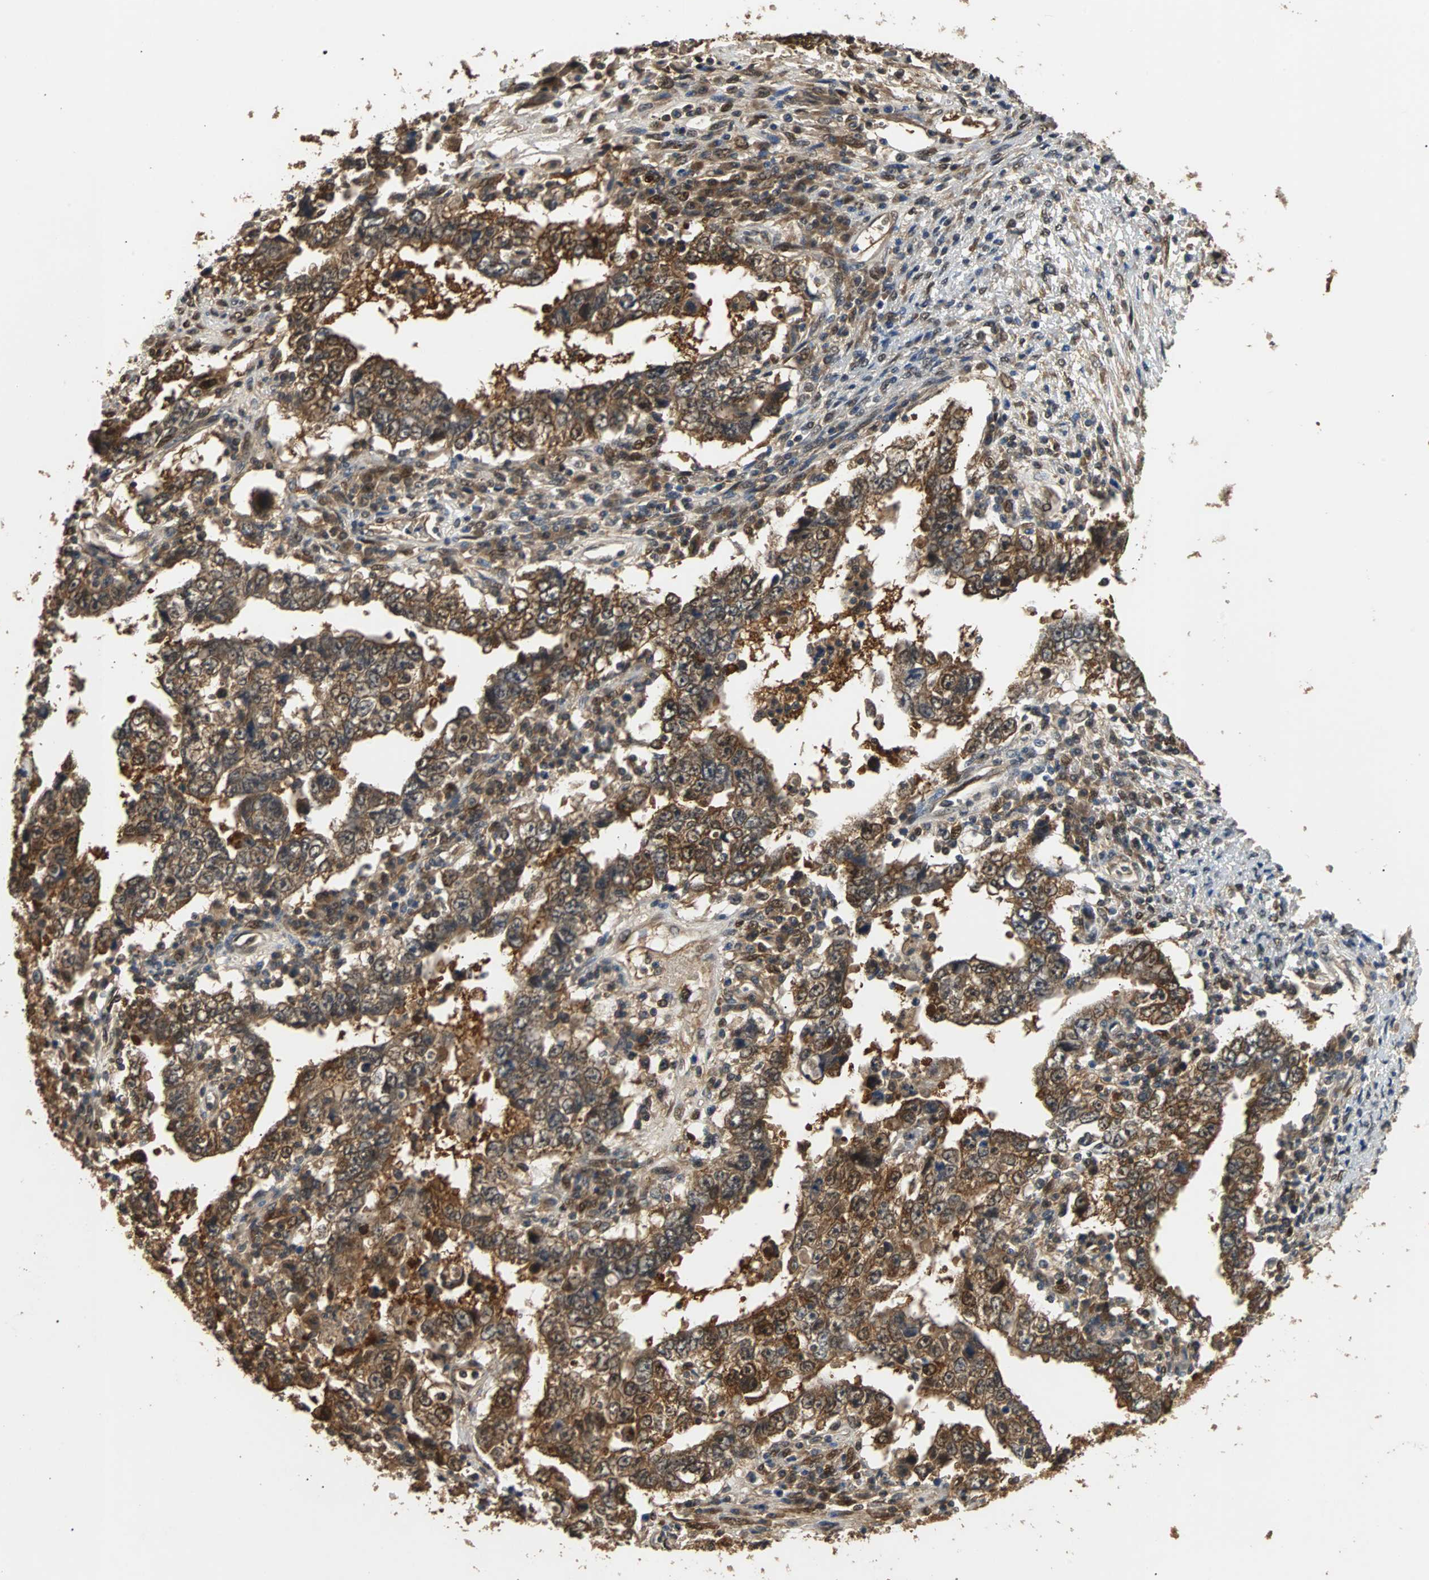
{"staining": {"intensity": "moderate", "quantity": ">75%", "location": "cytoplasmic/membranous,nuclear"}, "tissue": "testis cancer", "cell_type": "Tumor cells", "image_type": "cancer", "snomed": [{"axis": "morphology", "description": "Carcinoma, Embryonal, NOS"}, {"axis": "topography", "description": "Testis"}], "caption": "Immunohistochemistry of testis cancer (embryonal carcinoma) displays medium levels of moderate cytoplasmic/membranous and nuclear staining in about >75% of tumor cells.", "gene": "PRDX6", "patient": {"sex": "male", "age": 26}}